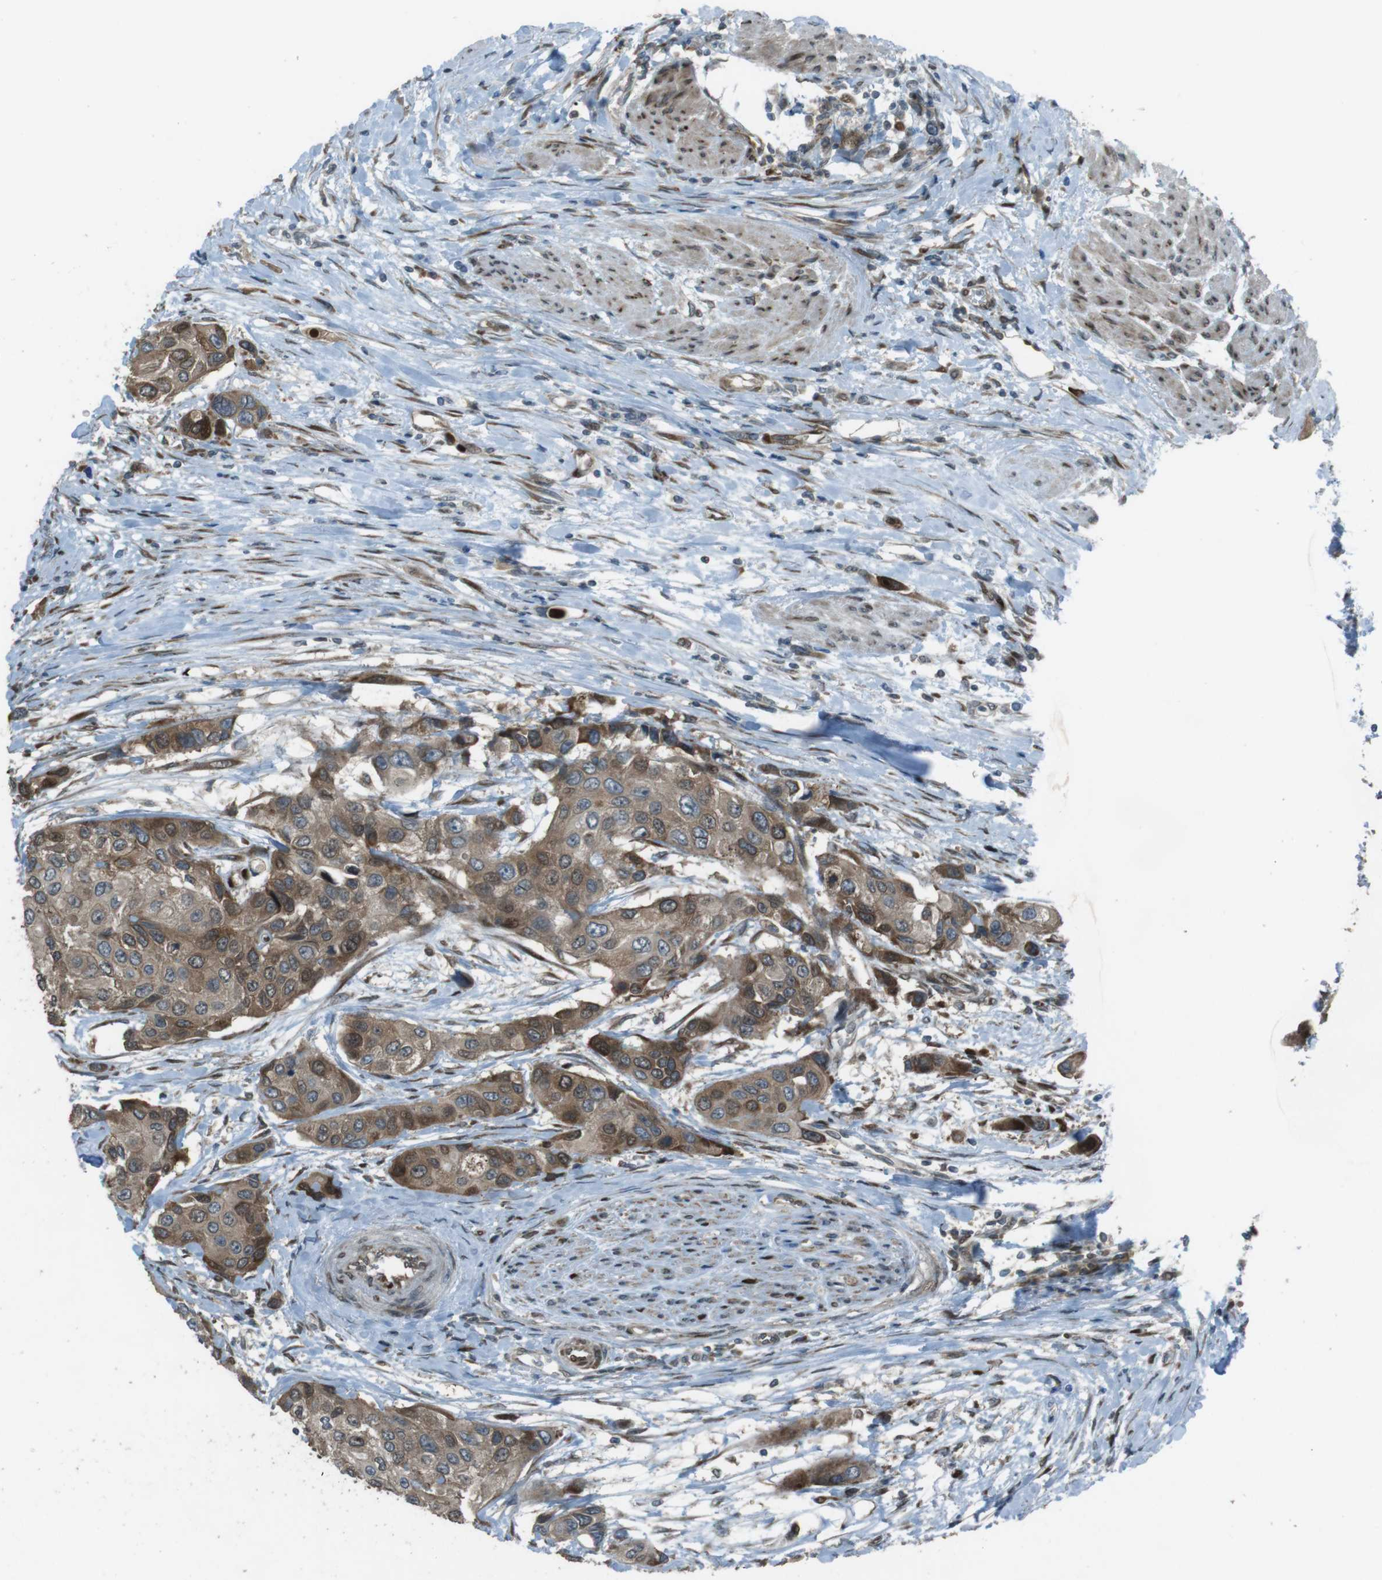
{"staining": {"intensity": "moderate", "quantity": ">75%", "location": "cytoplasmic/membranous"}, "tissue": "urothelial cancer", "cell_type": "Tumor cells", "image_type": "cancer", "snomed": [{"axis": "morphology", "description": "Urothelial carcinoma, High grade"}, {"axis": "topography", "description": "Urinary bladder"}], "caption": "Urothelial cancer stained with a brown dye exhibits moderate cytoplasmic/membranous positive staining in approximately >75% of tumor cells.", "gene": "ZNF330", "patient": {"sex": "female", "age": 56}}